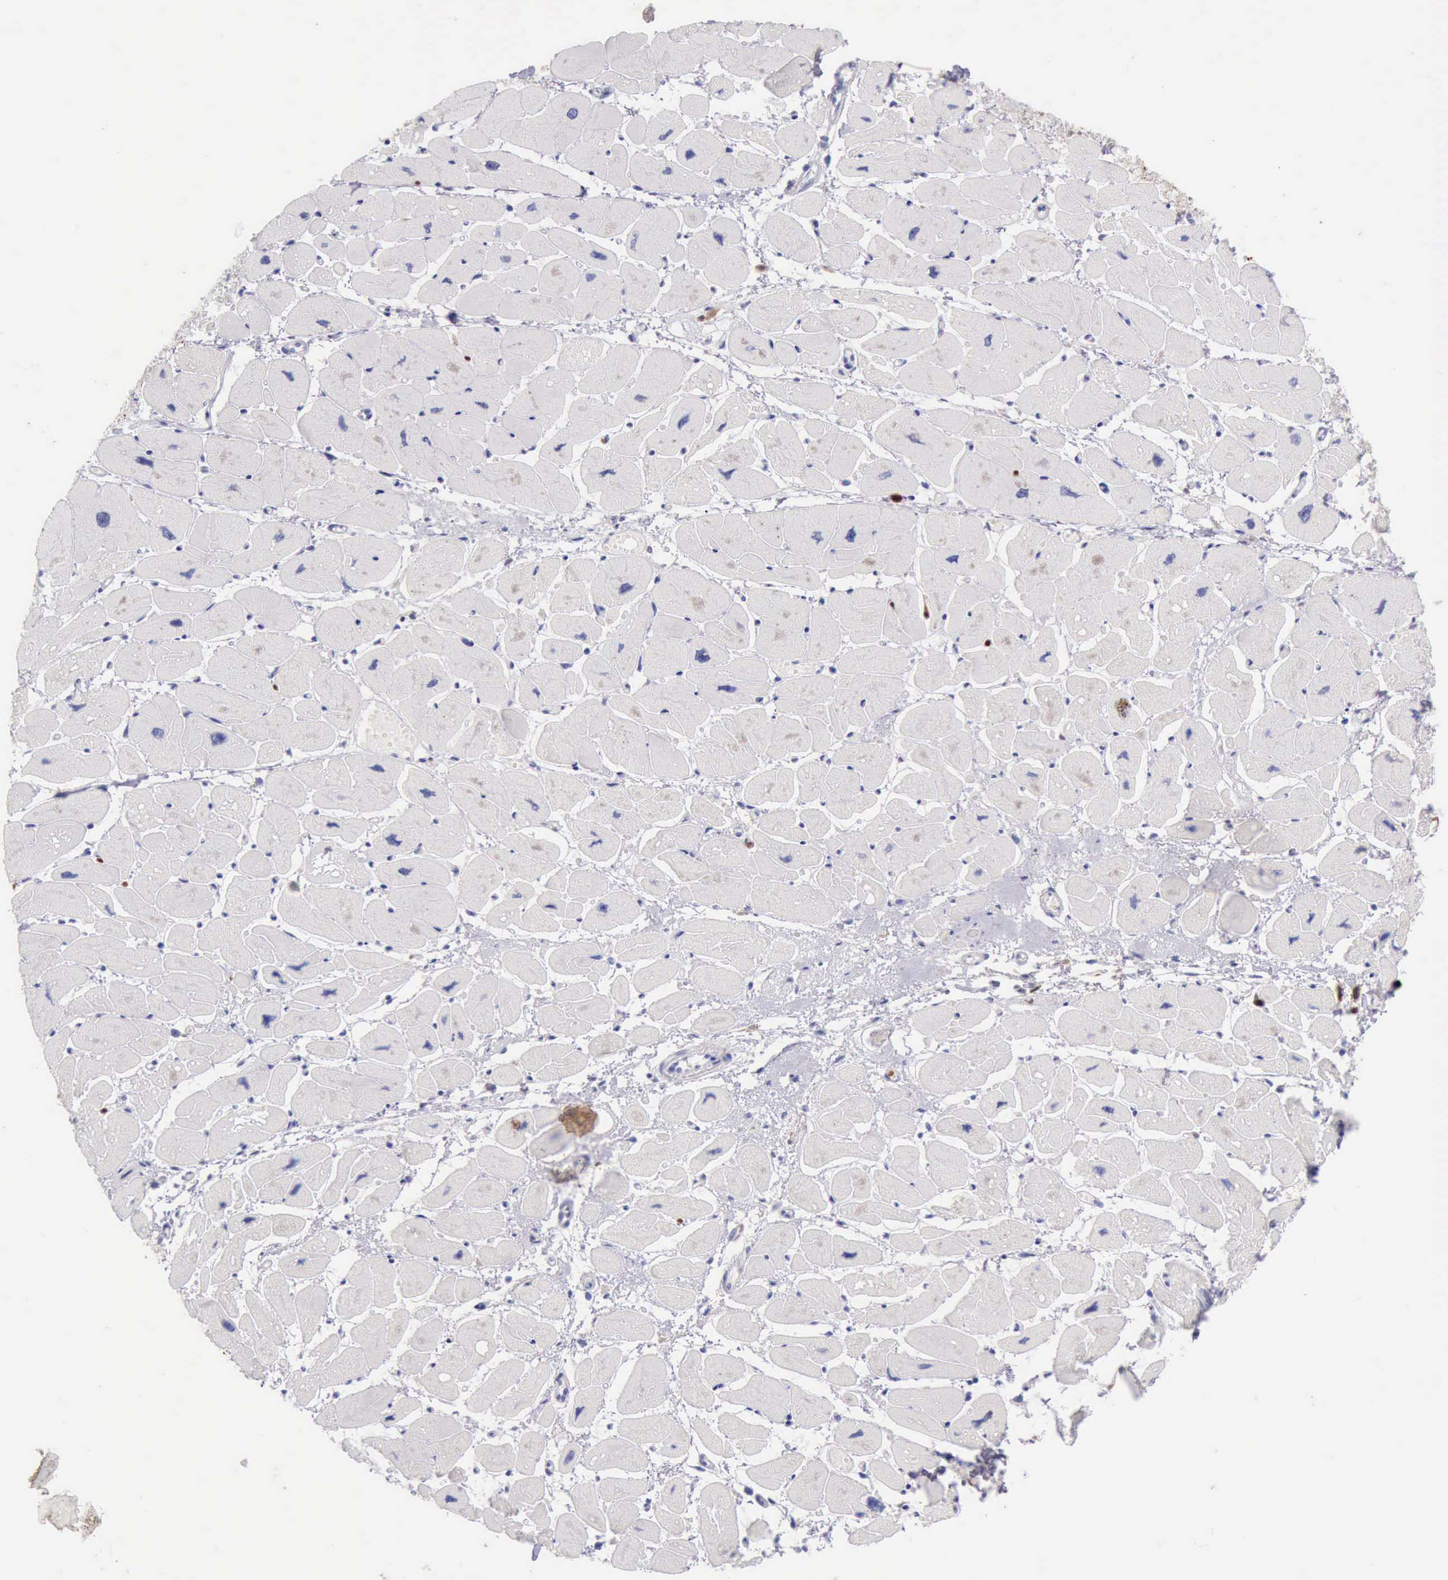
{"staining": {"intensity": "negative", "quantity": "none", "location": "none"}, "tissue": "heart muscle", "cell_type": "Cardiomyocytes", "image_type": "normal", "snomed": [{"axis": "morphology", "description": "Normal tissue, NOS"}, {"axis": "topography", "description": "Heart"}], "caption": "High power microscopy histopathology image of an immunohistochemistry (IHC) image of unremarkable heart muscle, revealing no significant positivity in cardiomyocytes.", "gene": "CSTA", "patient": {"sex": "female", "age": 54}}